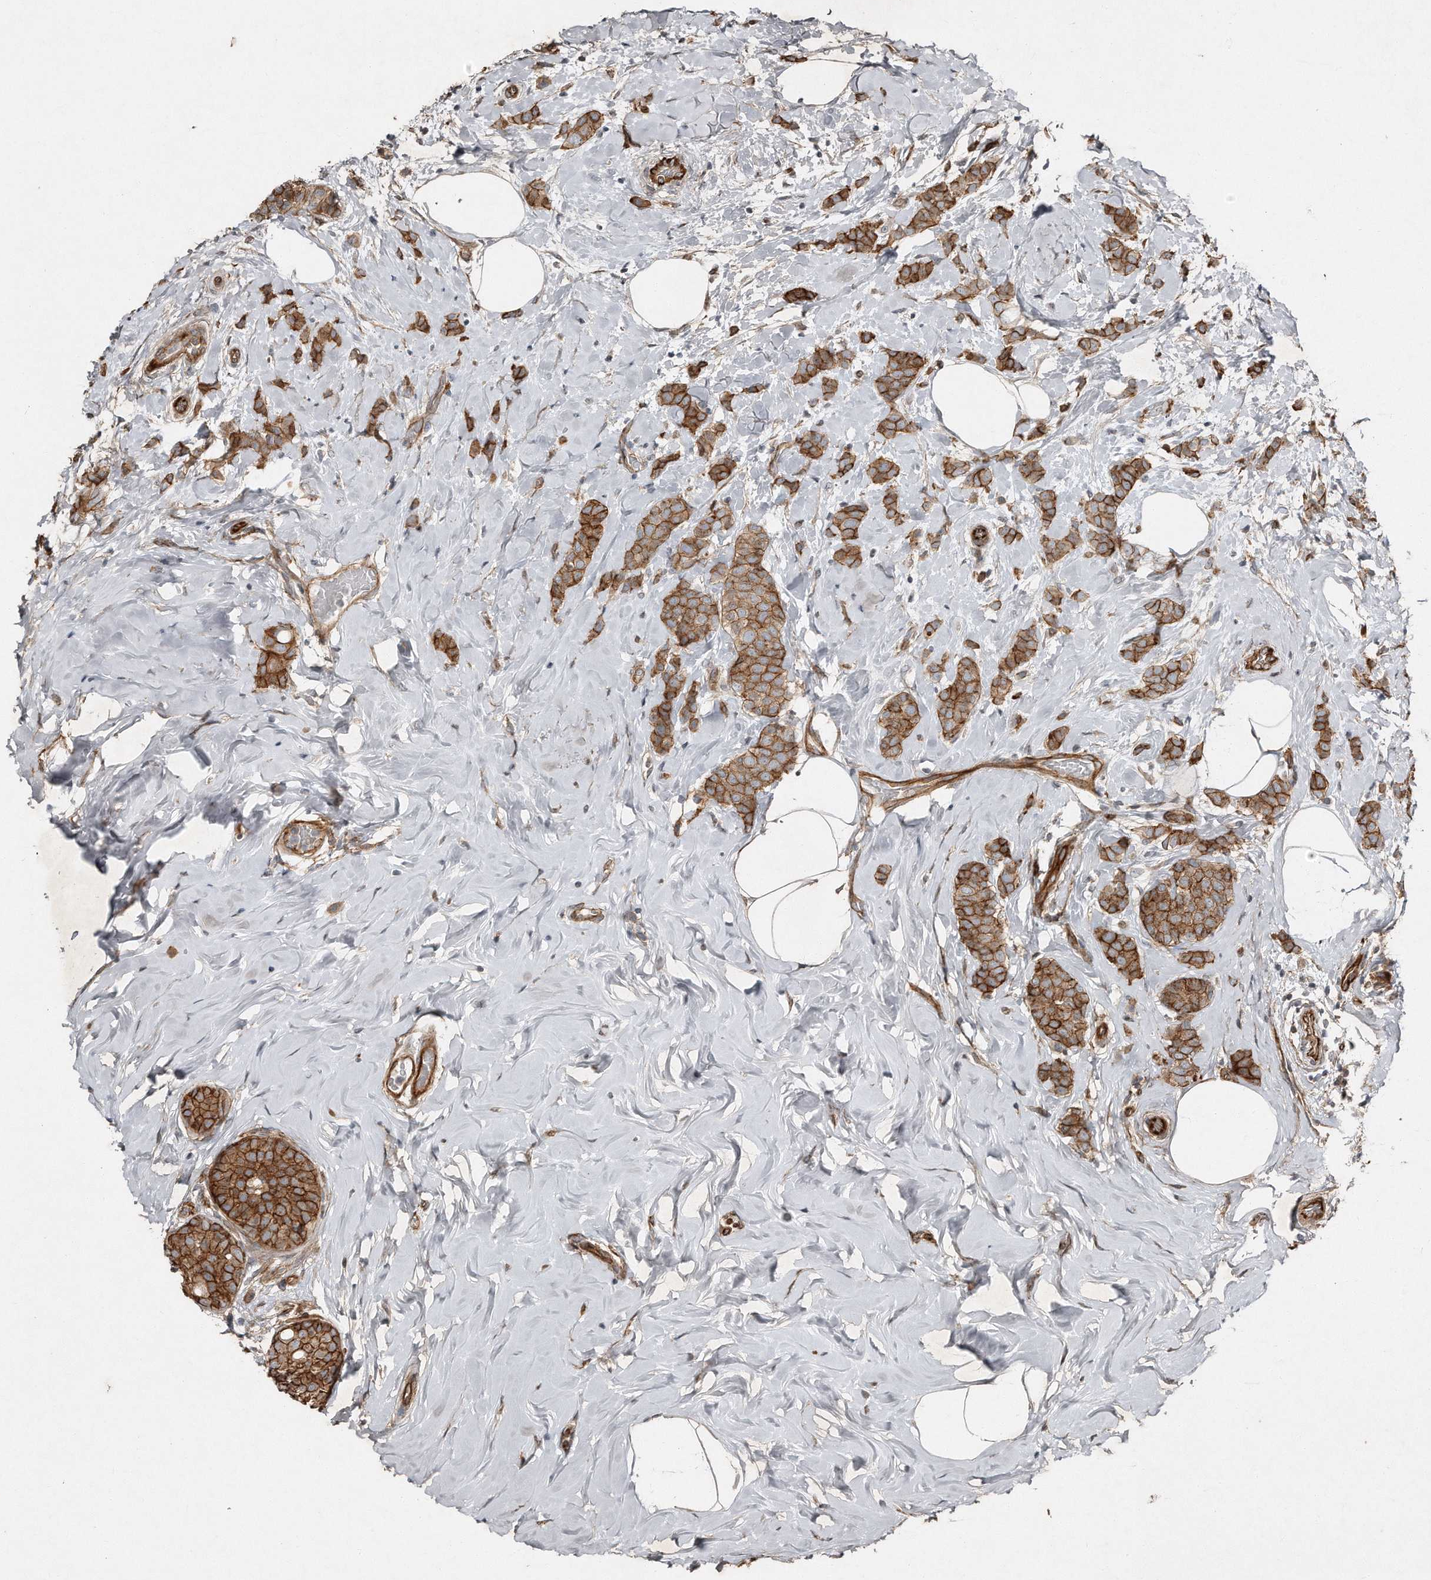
{"staining": {"intensity": "strong", "quantity": ">75%", "location": "cytoplasmic/membranous"}, "tissue": "breast cancer", "cell_type": "Tumor cells", "image_type": "cancer", "snomed": [{"axis": "morphology", "description": "Lobular carcinoma, in situ"}, {"axis": "morphology", "description": "Lobular carcinoma"}, {"axis": "topography", "description": "Breast"}], "caption": "Immunohistochemical staining of human breast cancer displays strong cytoplasmic/membranous protein expression in approximately >75% of tumor cells. (DAB (3,3'-diaminobenzidine) = brown stain, brightfield microscopy at high magnification).", "gene": "SNAP47", "patient": {"sex": "female", "age": 41}}